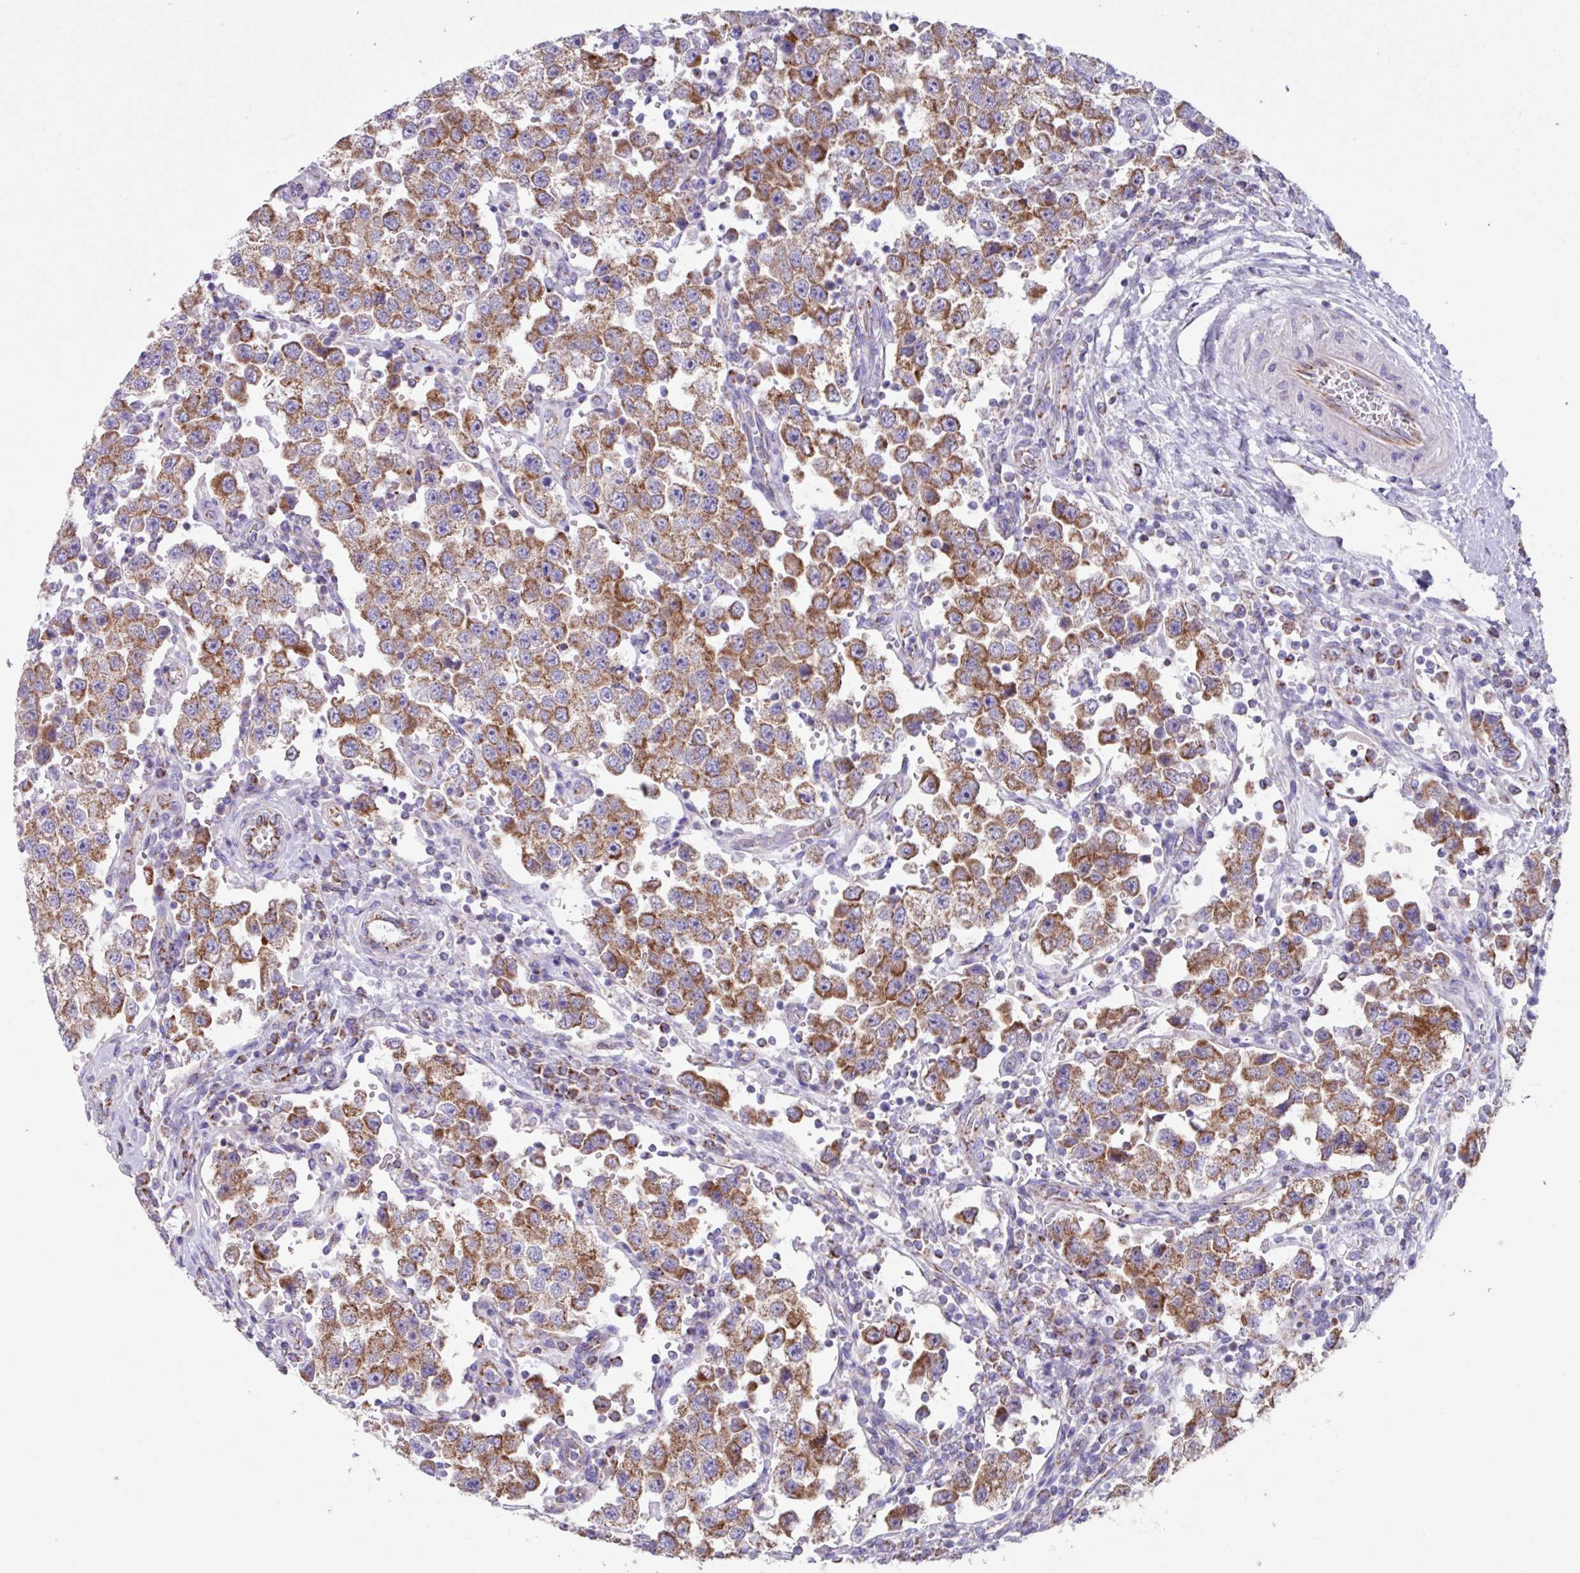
{"staining": {"intensity": "moderate", "quantity": ">75%", "location": "cytoplasmic/membranous"}, "tissue": "testis cancer", "cell_type": "Tumor cells", "image_type": "cancer", "snomed": [{"axis": "morphology", "description": "Seminoma, NOS"}, {"axis": "topography", "description": "Testis"}], "caption": "An immunohistochemistry histopathology image of neoplastic tissue is shown. Protein staining in brown labels moderate cytoplasmic/membranous positivity in testis cancer within tumor cells.", "gene": "OTULIN", "patient": {"sex": "male", "age": 37}}